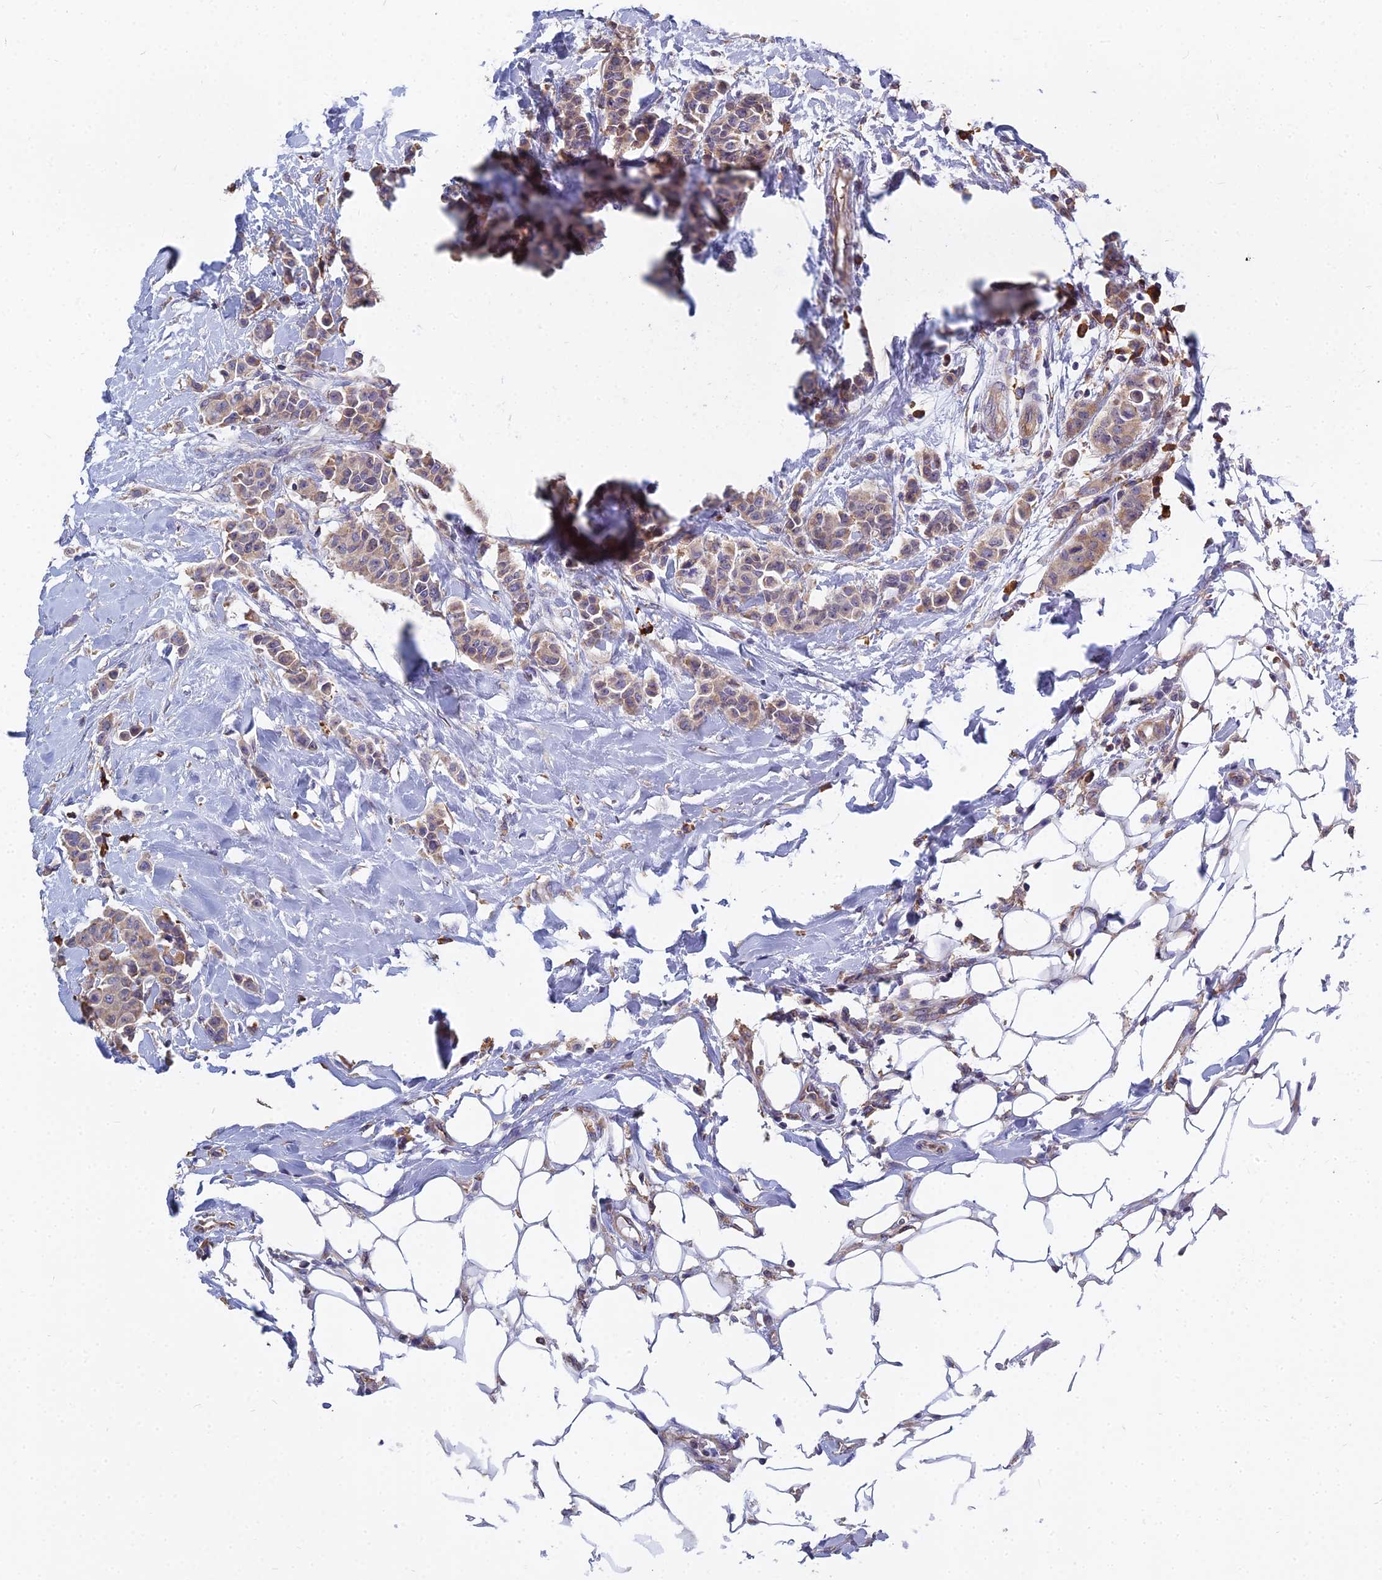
{"staining": {"intensity": "moderate", "quantity": ">75%", "location": "cytoplasmic/membranous"}, "tissue": "breast cancer", "cell_type": "Tumor cells", "image_type": "cancer", "snomed": [{"axis": "morphology", "description": "Duct carcinoma"}, {"axis": "topography", "description": "Breast"}], "caption": "High-magnification brightfield microscopy of breast invasive ductal carcinoma stained with DAB (brown) and counterstained with hematoxylin (blue). tumor cells exhibit moderate cytoplasmic/membranous positivity is seen in about>75% of cells. (DAB = brown stain, brightfield microscopy at high magnification).", "gene": "KIAA1143", "patient": {"sex": "female", "age": 40}}